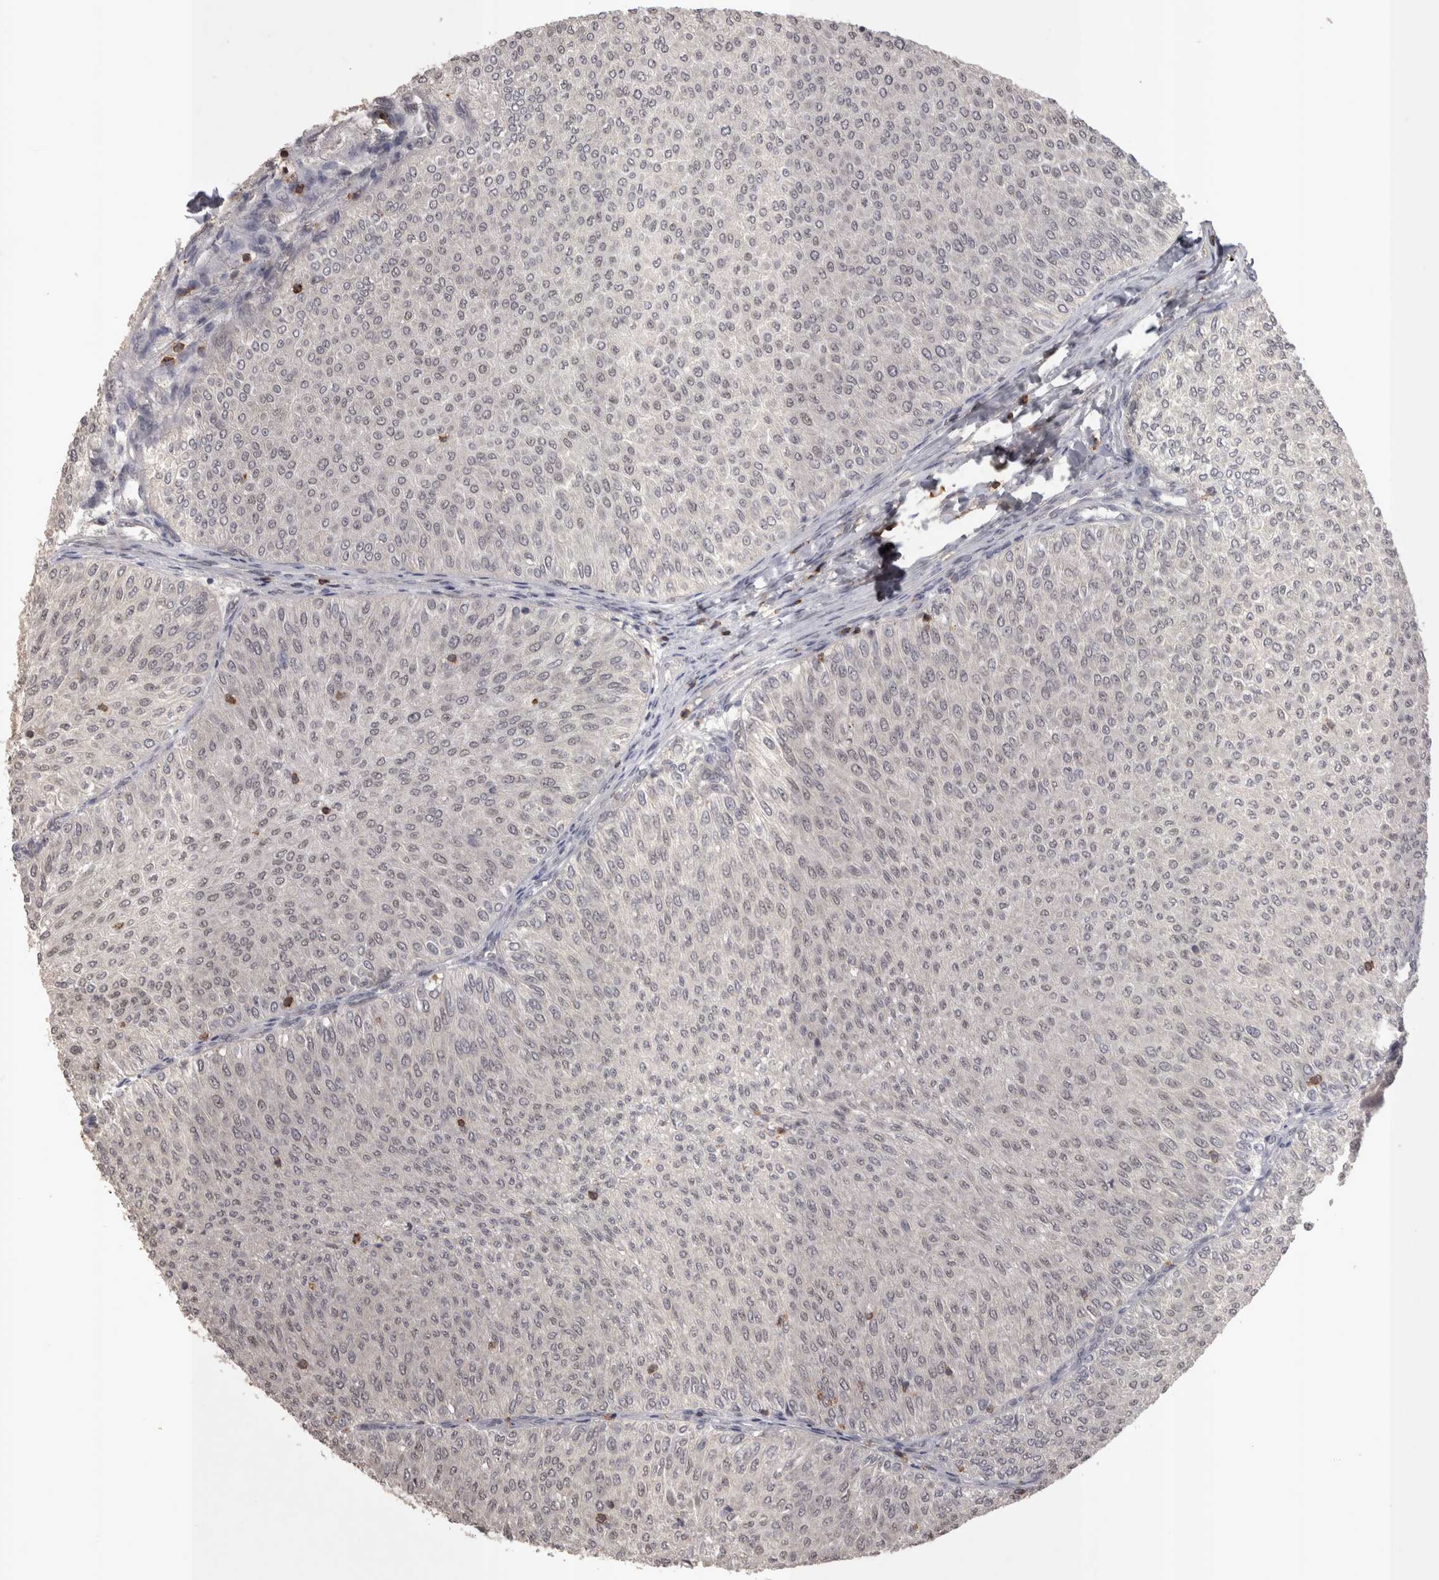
{"staining": {"intensity": "weak", "quantity": "<25%", "location": "nuclear"}, "tissue": "urothelial cancer", "cell_type": "Tumor cells", "image_type": "cancer", "snomed": [{"axis": "morphology", "description": "Urothelial carcinoma, Low grade"}, {"axis": "topography", "description": "Urinary bladder"}], "caption": "An IHC photomicrograph of urothelial carcinoma (low-grade) is shown. There is no staining in tumor cells of urothelial carcinoma (low-grade). (Brightfield microscopy of DAB IHC at high magnification).", "gene": "SKAP1", "patient": {"sex": "male", "age": 78}}